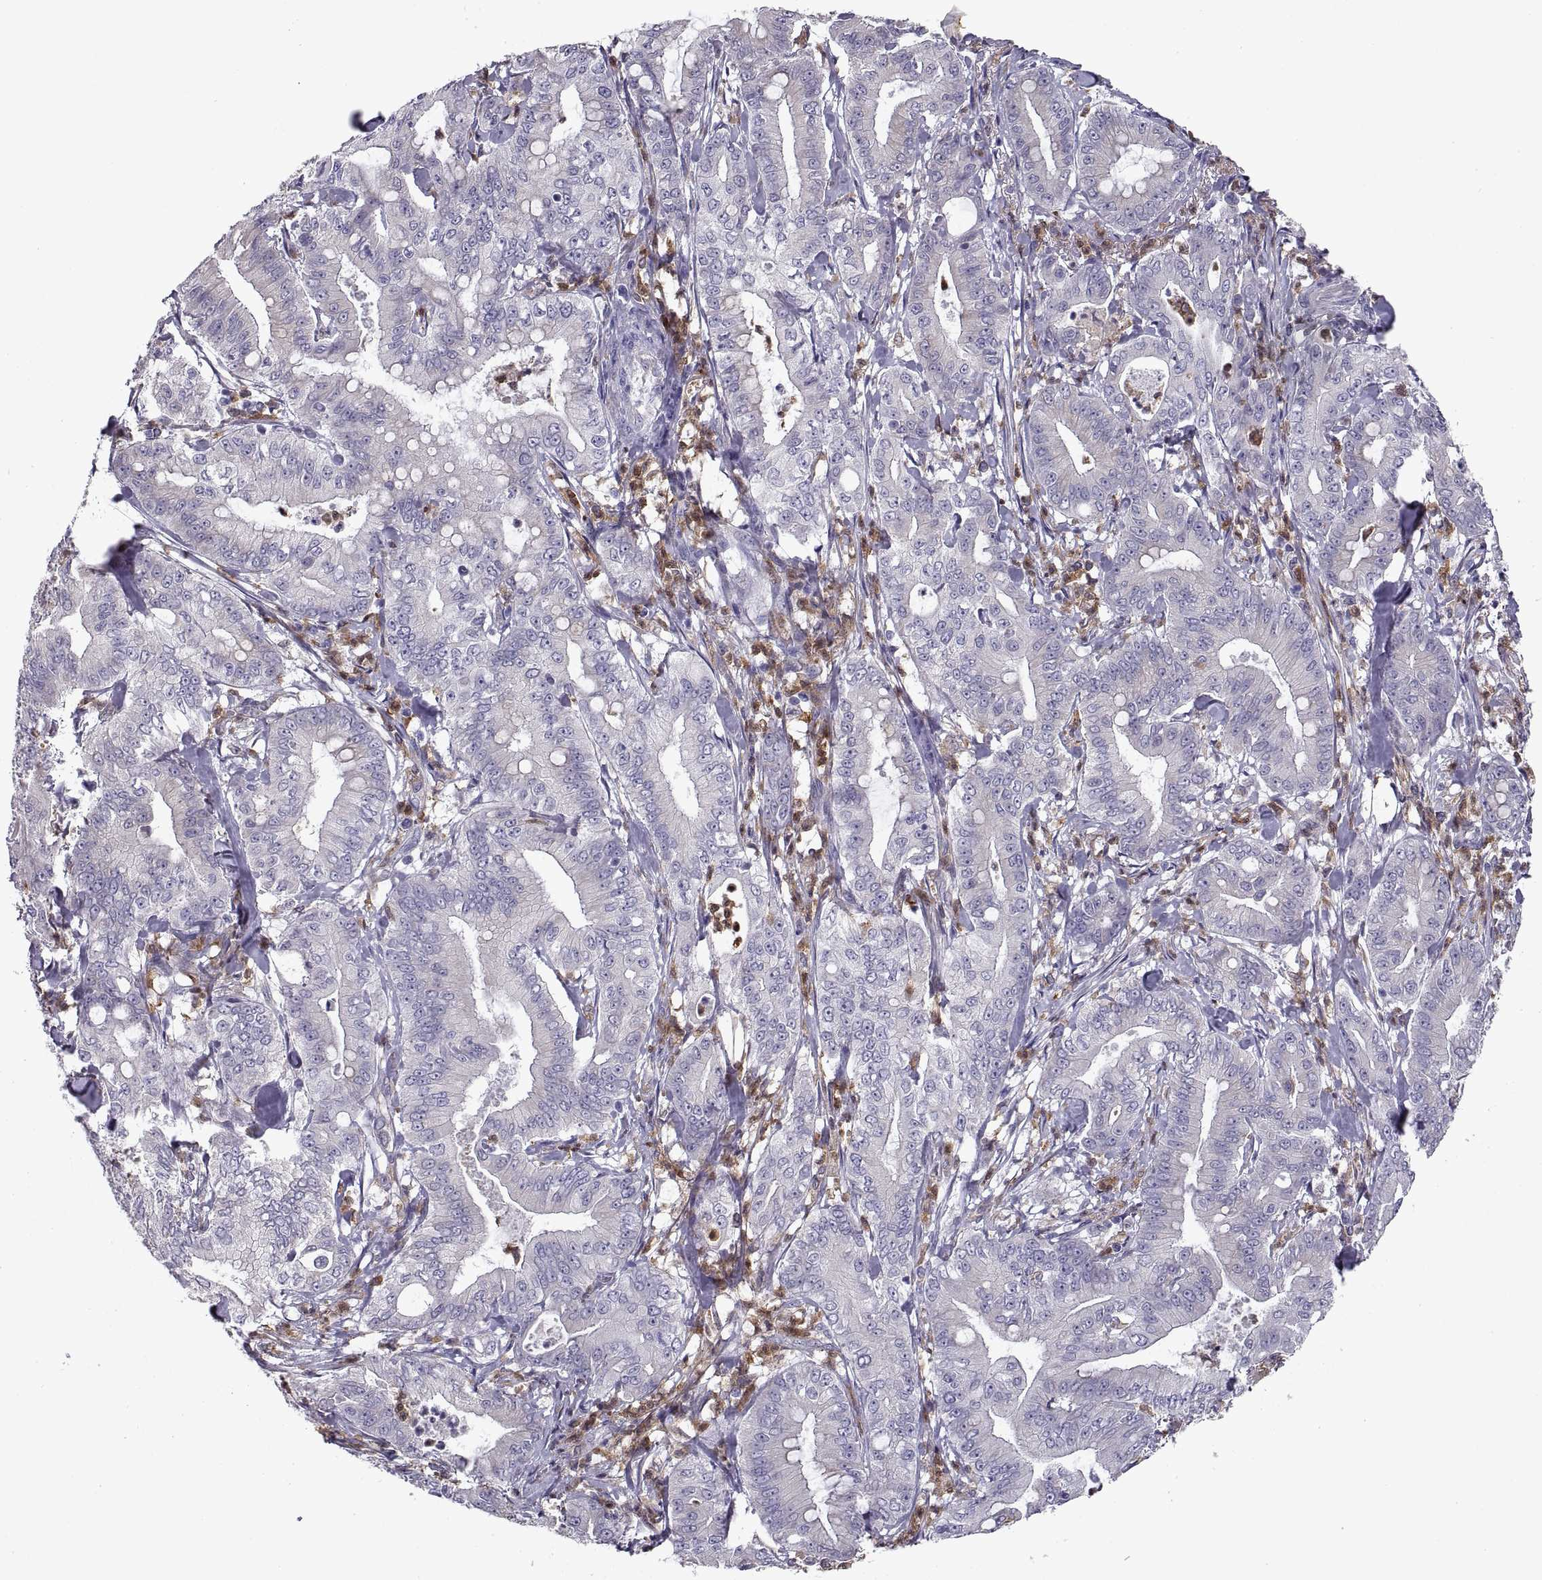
{"staining": {"intensity": "negative", "quantity": "none", "location": "none"}, "tissue": "pancreatic cancer", "cell_type": "Tumor cells", "image_type": "cancer", "snomed": [{"axis": "morphology", "description": "Adenocarcinoma, NOS"}, {"axis": "topography", "description": "Pancreas"}], "caption": "The image exhibits no significant positivity in tumor cells of adenocarcinoma (pancreatic).", "gene": "DOK3", "patient": {"sex": "male", "age": 71}}